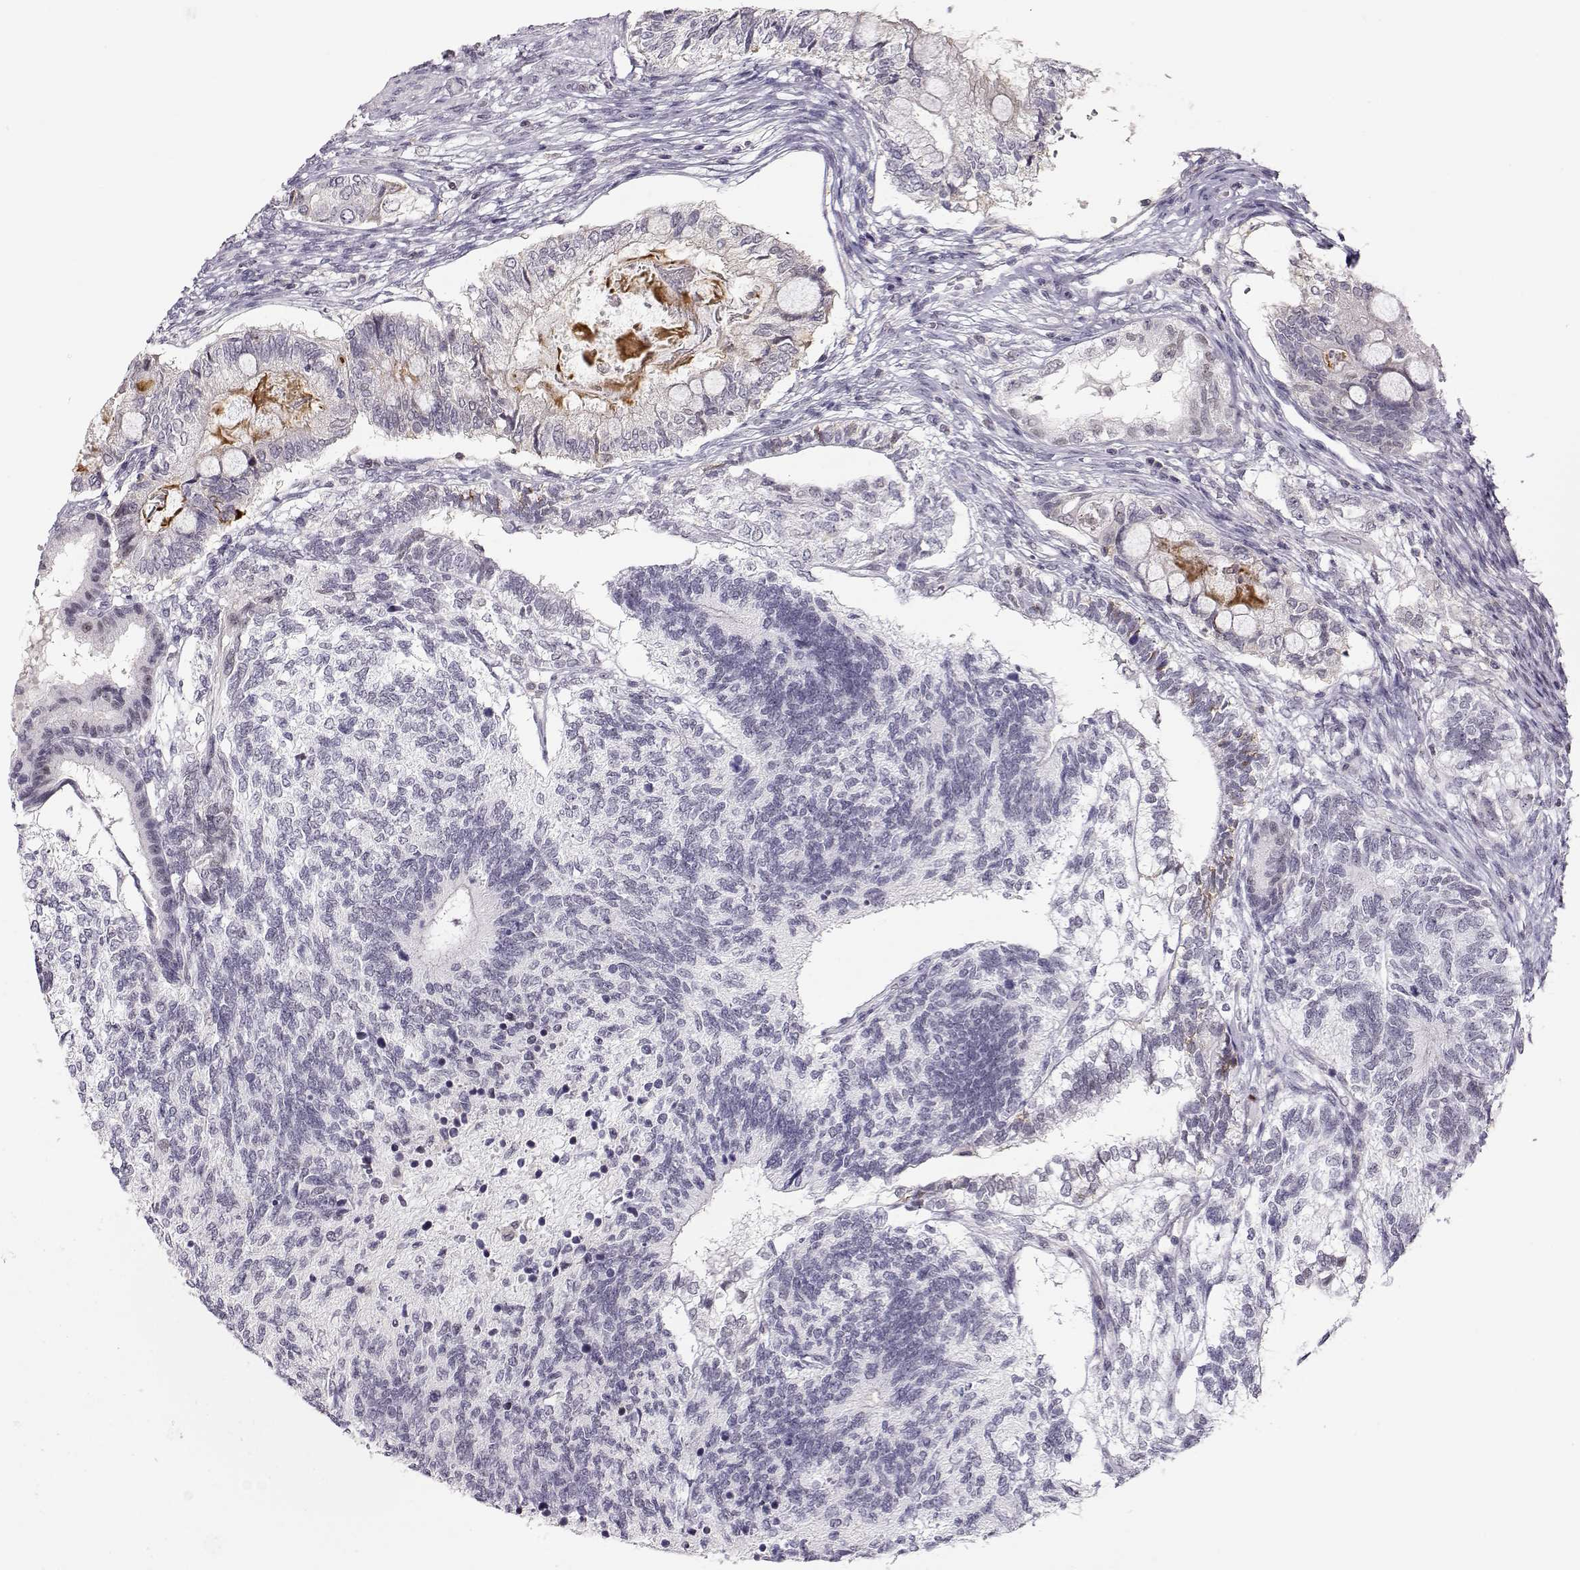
{"staining": {"intensity": "negative", "quantity": "none", "location": "none"}, "tissue": "testis cancer", "cell_type": "Tumor cells", "image_type": "cancer", "snomed": [{"axis": "morphology", "description": "Seminoma, NOS"}, {"axis": "morphology", "description": "Carcinoma, Embryonal, NOS"}, {"axis": "topography", "description": "Testis"}], "caption": "The IHC histopathology image has no significant staining in tumor cells of embryonal carcinoma (testis) tissue.", "gene": "TEPP", "patient": {"sex": "male", "age": 41}}